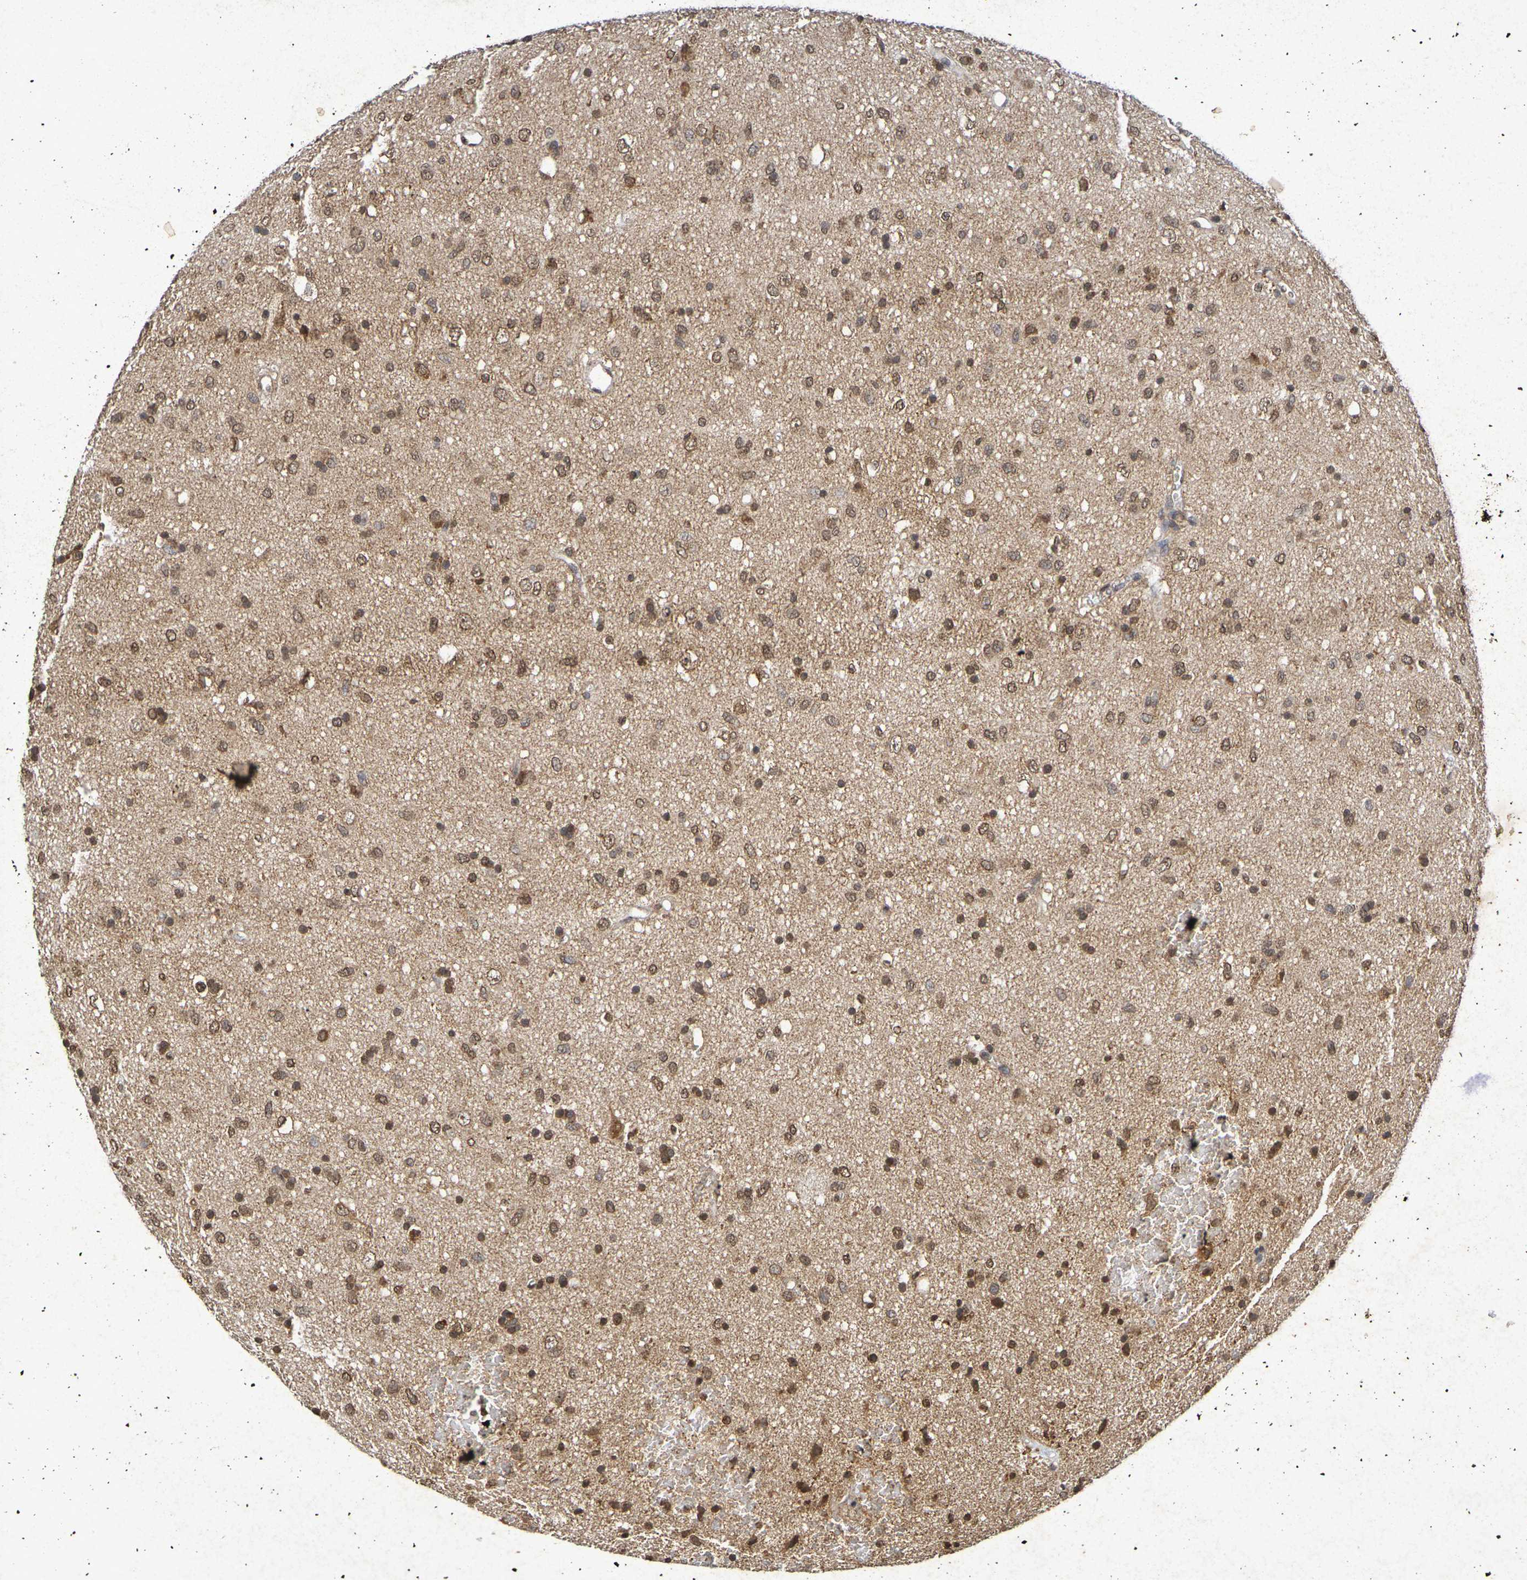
{"staining": {"intensity": "moderate", "quantity": ">75%", "location": "cytoplasmic/membranous,nuclear"}, "tissue": "glioma", "cell_type": "Tumor cells", "image_type": "cancer", "snomed": [{"axis": "morphology", "description": "Glioma, malignant, Low grade"}, {"axis": "topography", "description": "Brain"}], "caption": "Immunohistochemical staining of human malignant glioma (low-grade) displays medium levels of moderate cytoplasmic/membranous and nuclear protein positivity in approximately >75% of tumor cells.", "gene": "GUCY1A2", "patient": {"sex": "male", "age": 77}}